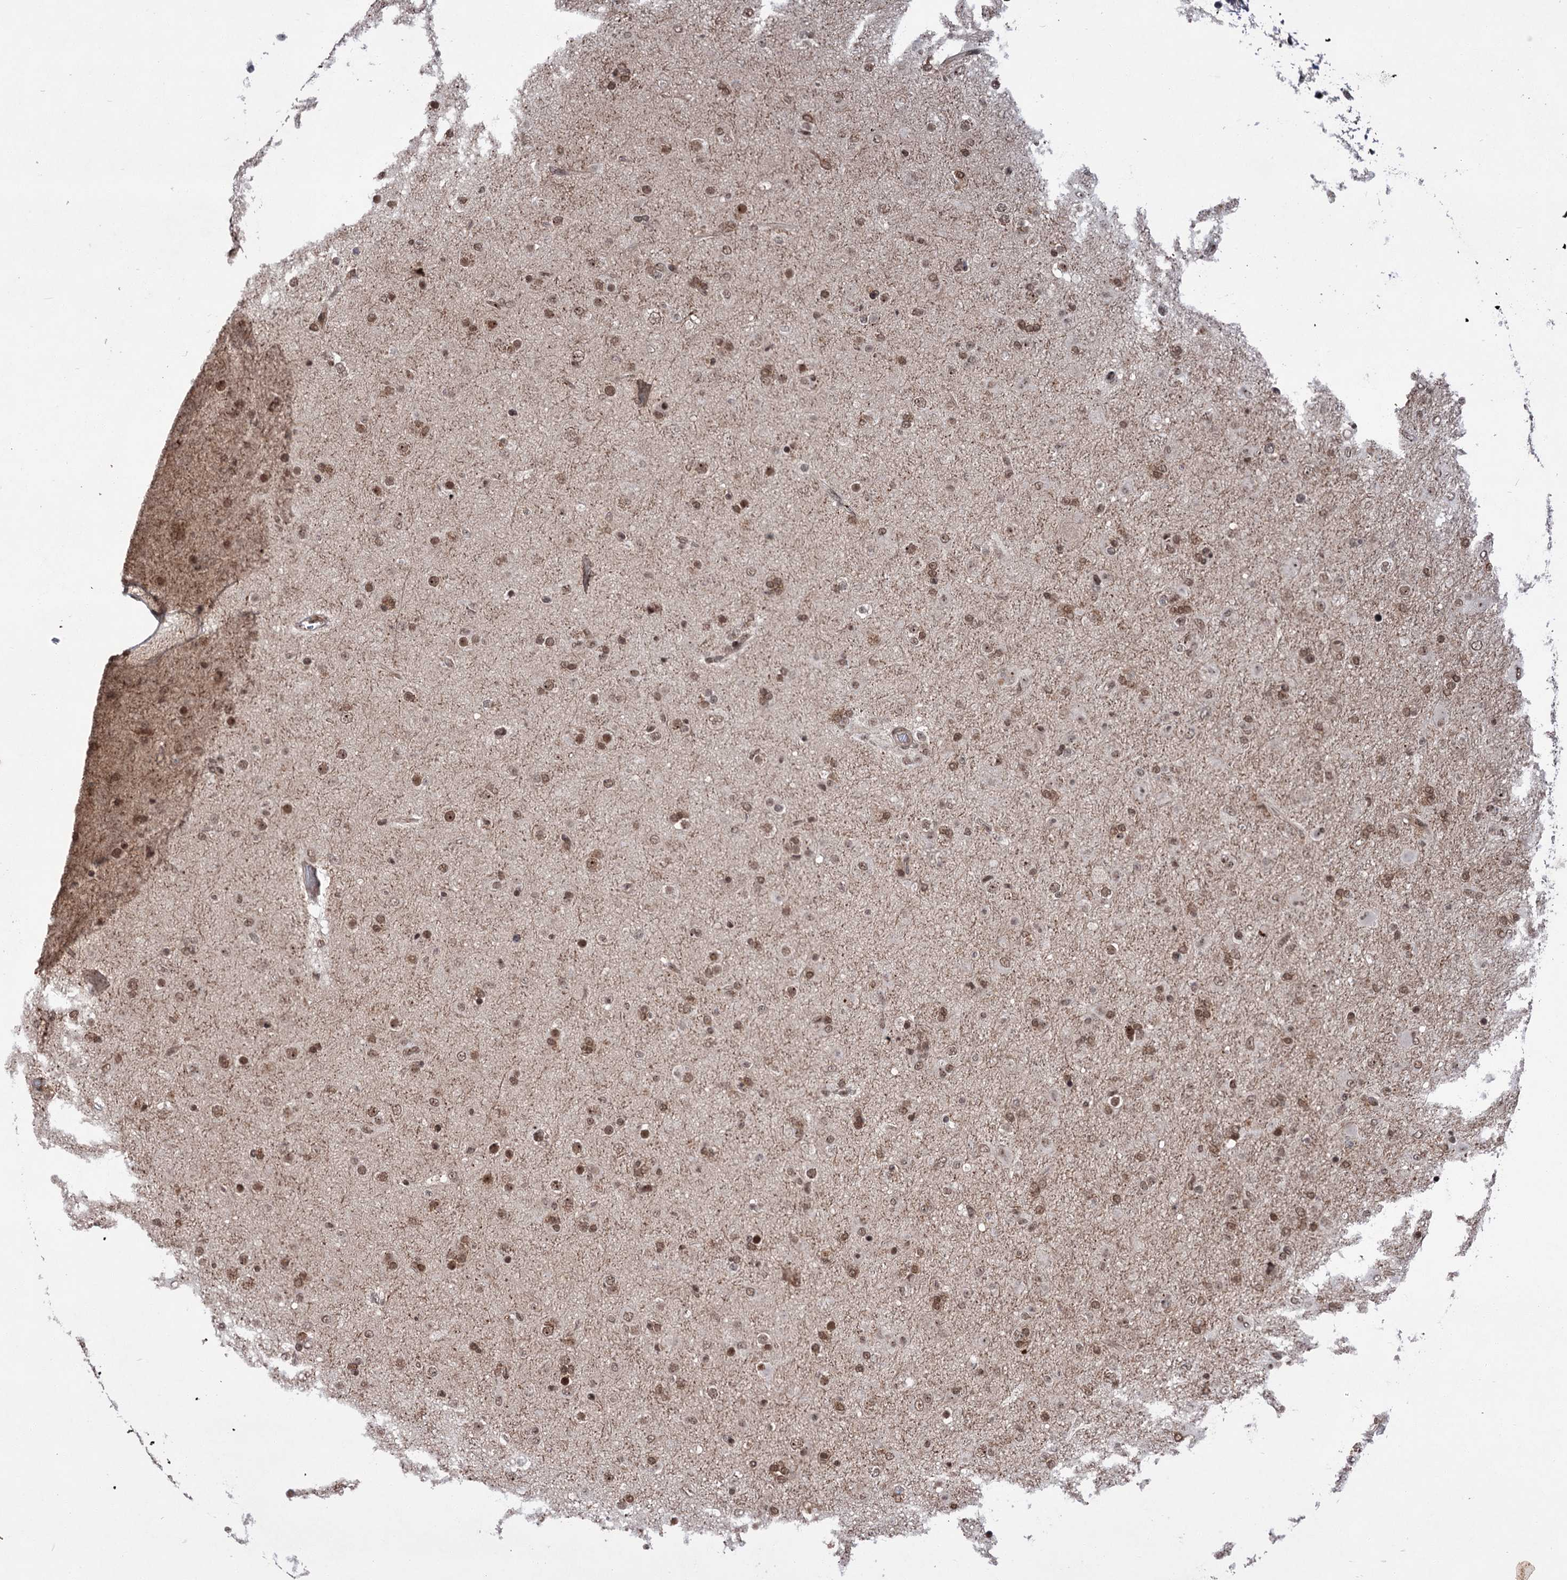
{"staining": {"intensity": "moderate", "quantity": ">75%", "location": "nuclear"}, "tissue": "glioma", "cell_type": "Tumor cells", "image_type": "cancer", "snomed": [{"axis": "morphology", "description": "Glioma, malignant, Low grade"}, {"axis": "topography", "description": "Brain"}], "caption": "IHC (DAB (3,3'-diaminobenzidine)) staining of human malignant glioma (low-grade) reveals moderate nuclear protein expression in about >75% of tumor cells.", "gene": "MAML1", "patient": {"sex": "male", "age": 65}}